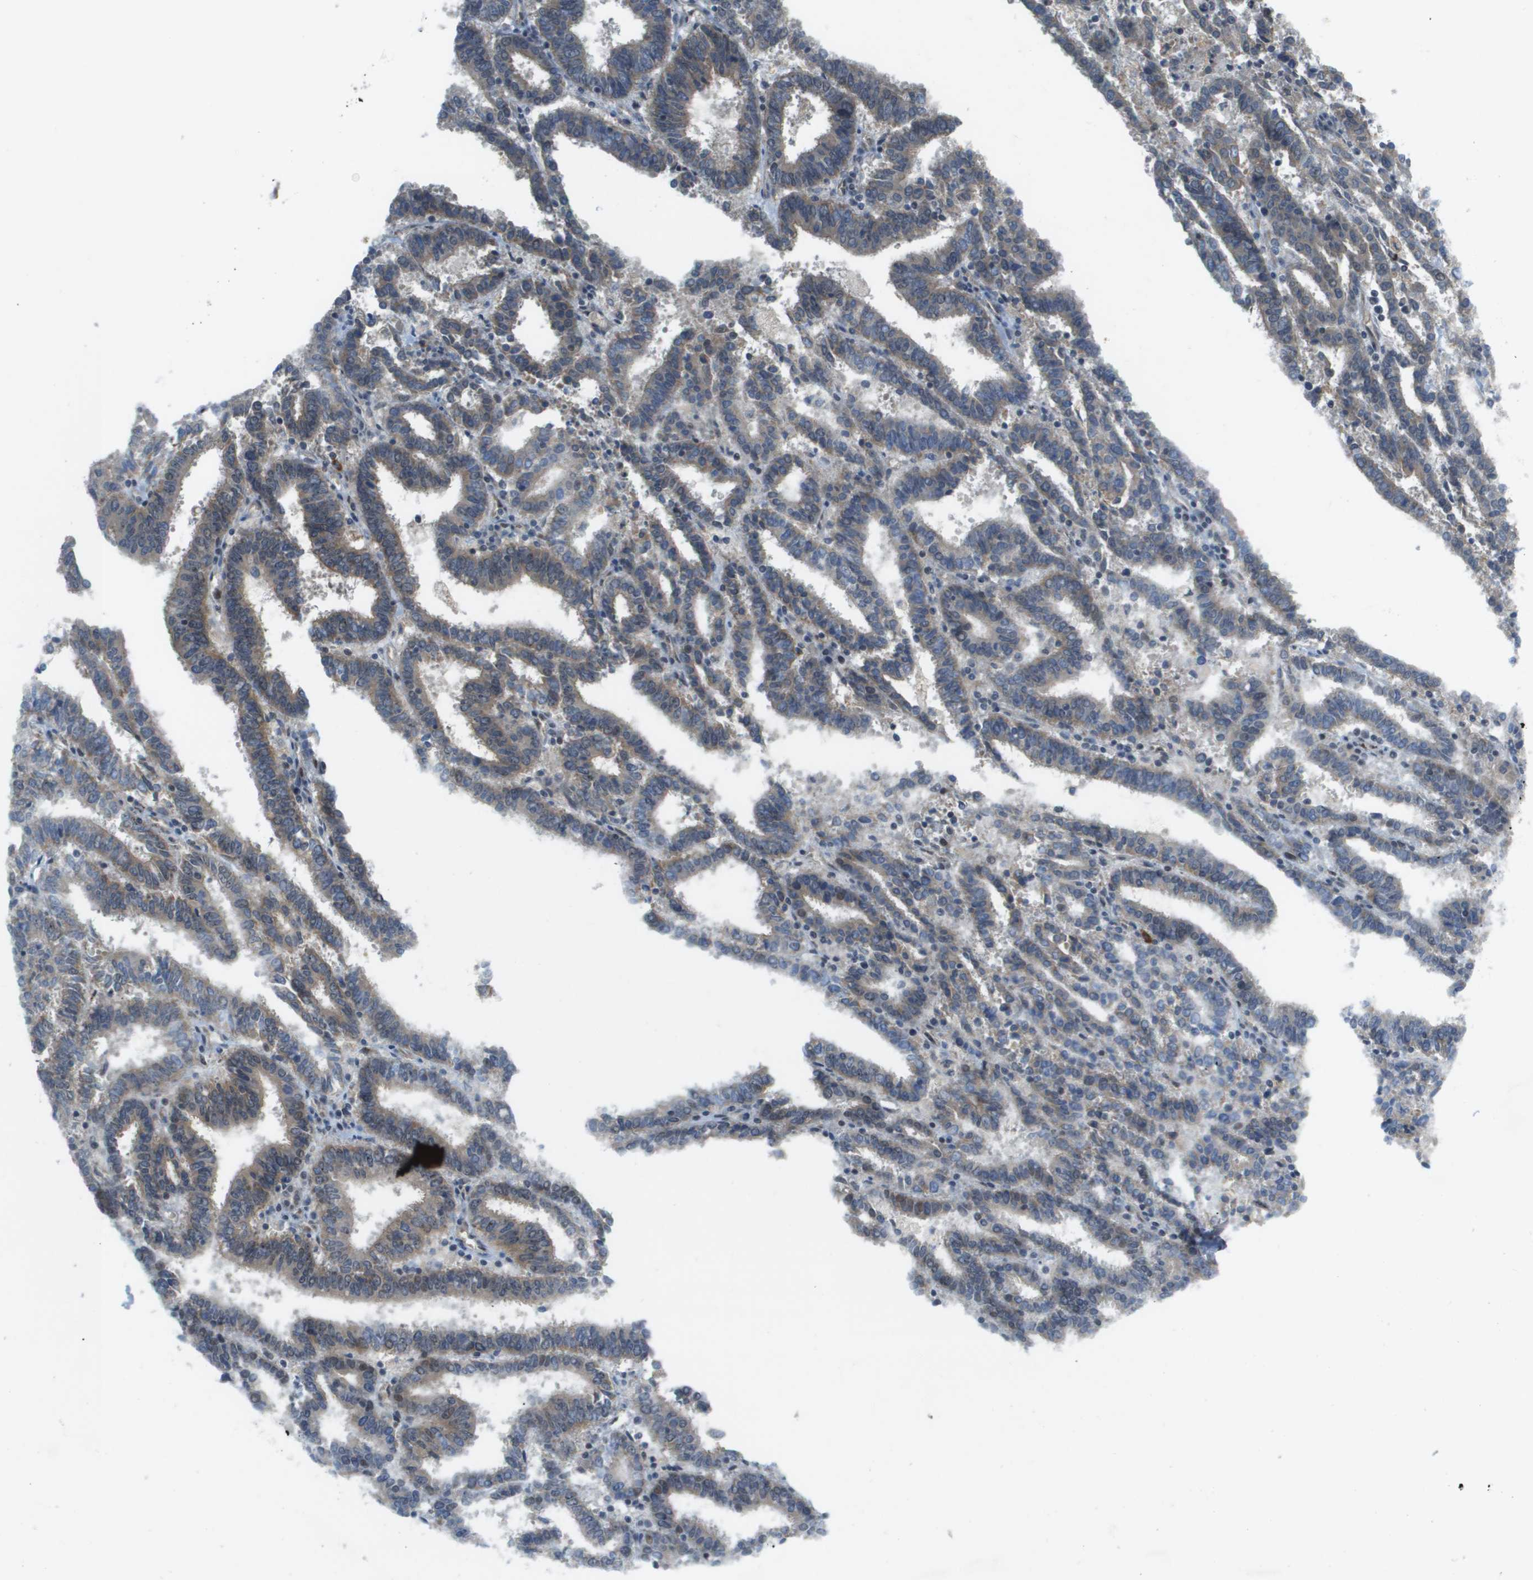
{"staining": {"intensity": "weak", "quantity": ">75%", "location": "cytoplasmic/membranous,nuclear"}, "tissue": "endometrial cancer", "cell_type": "Tumor cells", "image_type": "cancer", "snomed": [{"axis": "morphology", "description": "Adenocarcinoma, NOS"}, {"axis": "topography", "description": "Uterus"}], "caption": "A high-resolution micrograph shows IHC staining of endometrial cancer (adenocarcinoma), which shows weak cytoplasmic/membranous and nuclear positivity in approximately >75% of tumor cells.", "gene": "CACNB4", "patient": {"sex": "female", "age": 83}}